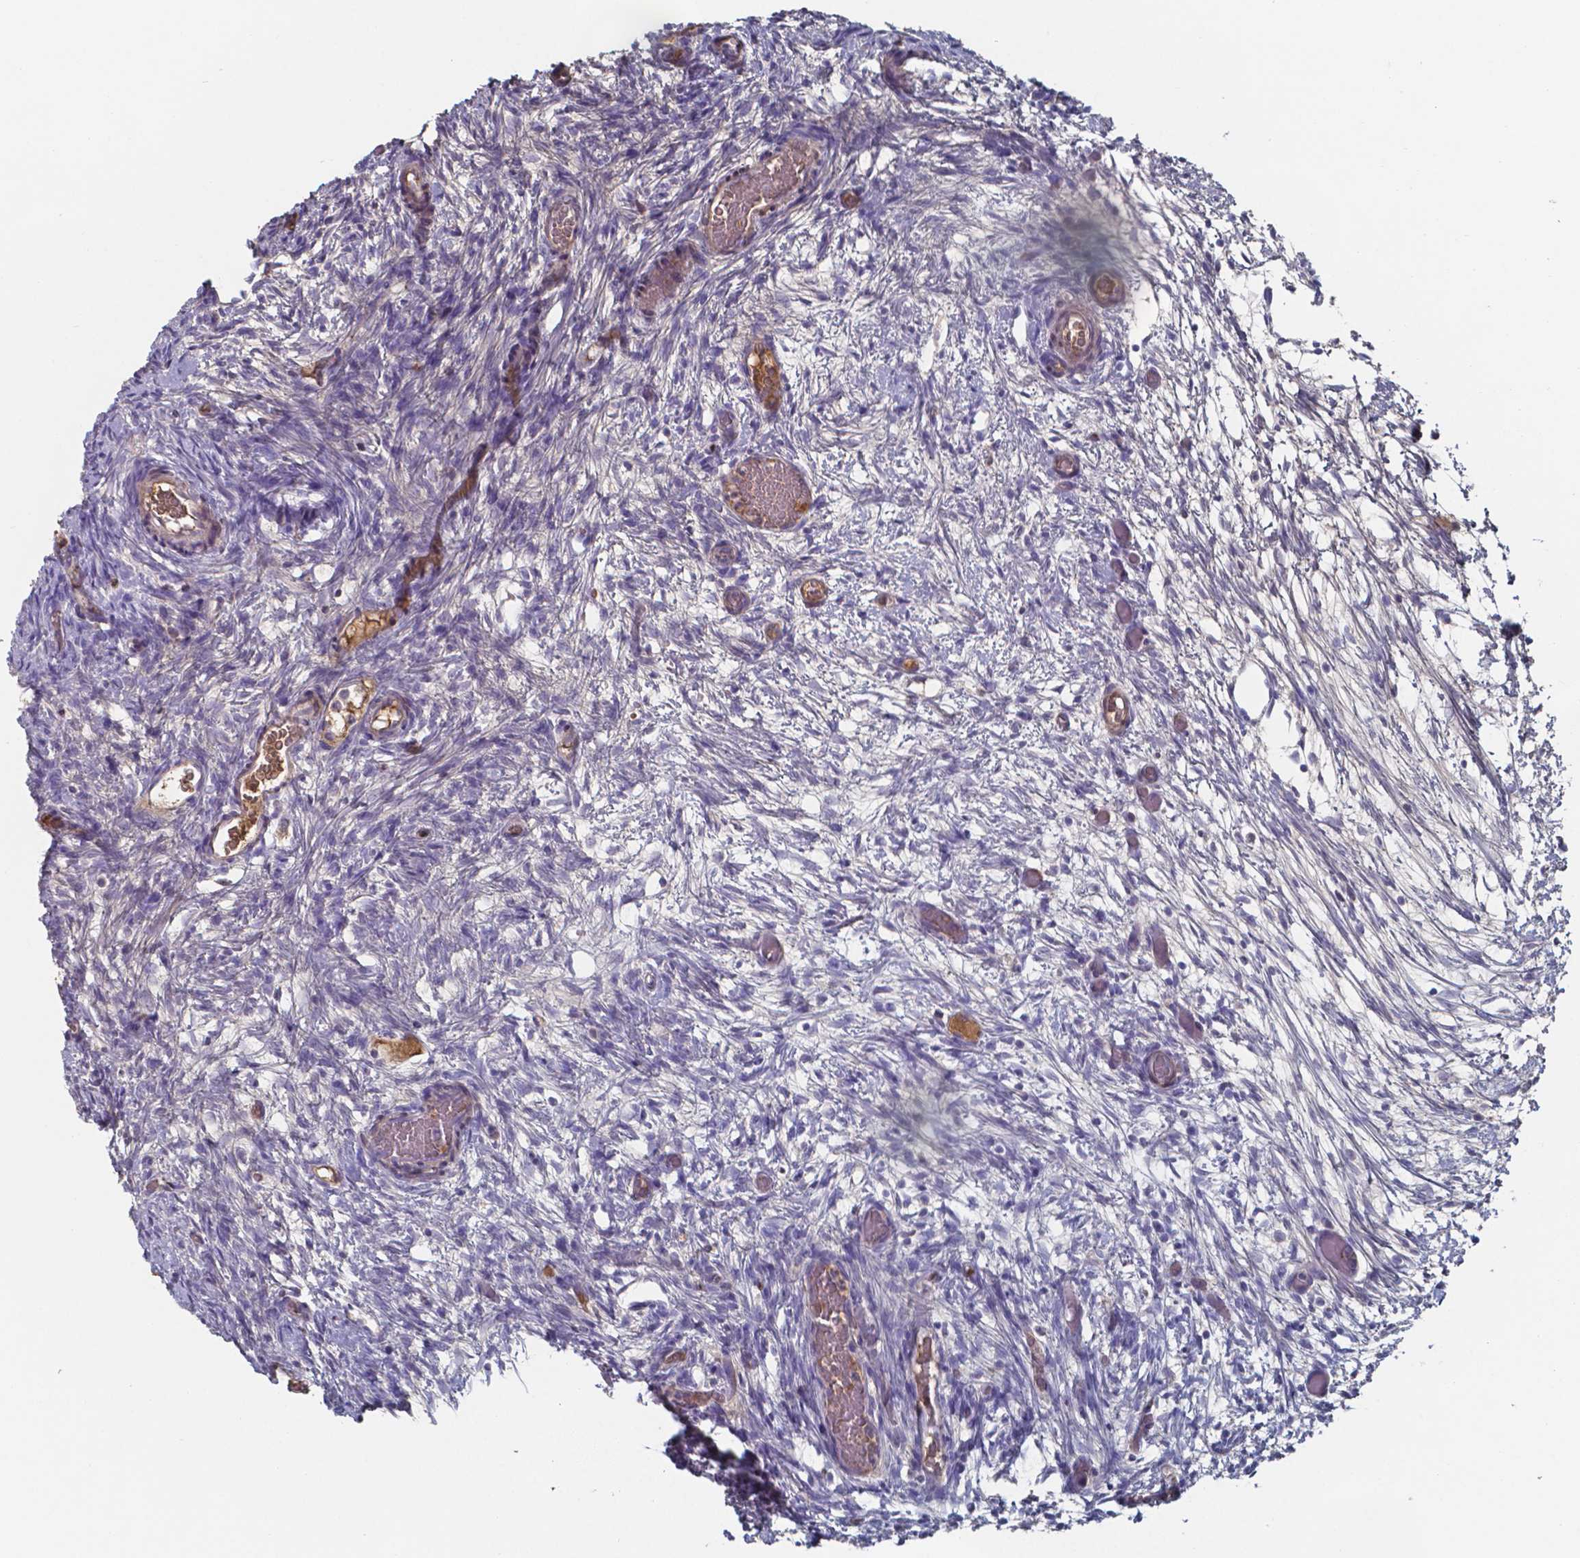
{"staining": {"intensity": "weak", "quantity": "25%-75%", "location": "cytoplasmic/membranous"}, "tissue": "ovary", "cell_type": "Follicle cells", "image_type": "normal", "snomed": [{"axis": "morphology", "description": "Normal tissue, NOS"}, {"axis": "topography", "description": "Ovary"}], "caption": "Unremarkable ovary exhibits weak cytoplasmic/membranous positivity in approximately 25%-75% of follicle cells, visualized by immunohistochemistry.", "gene": "BTBD17", "patient": {"sex": "female", "age": 39}}